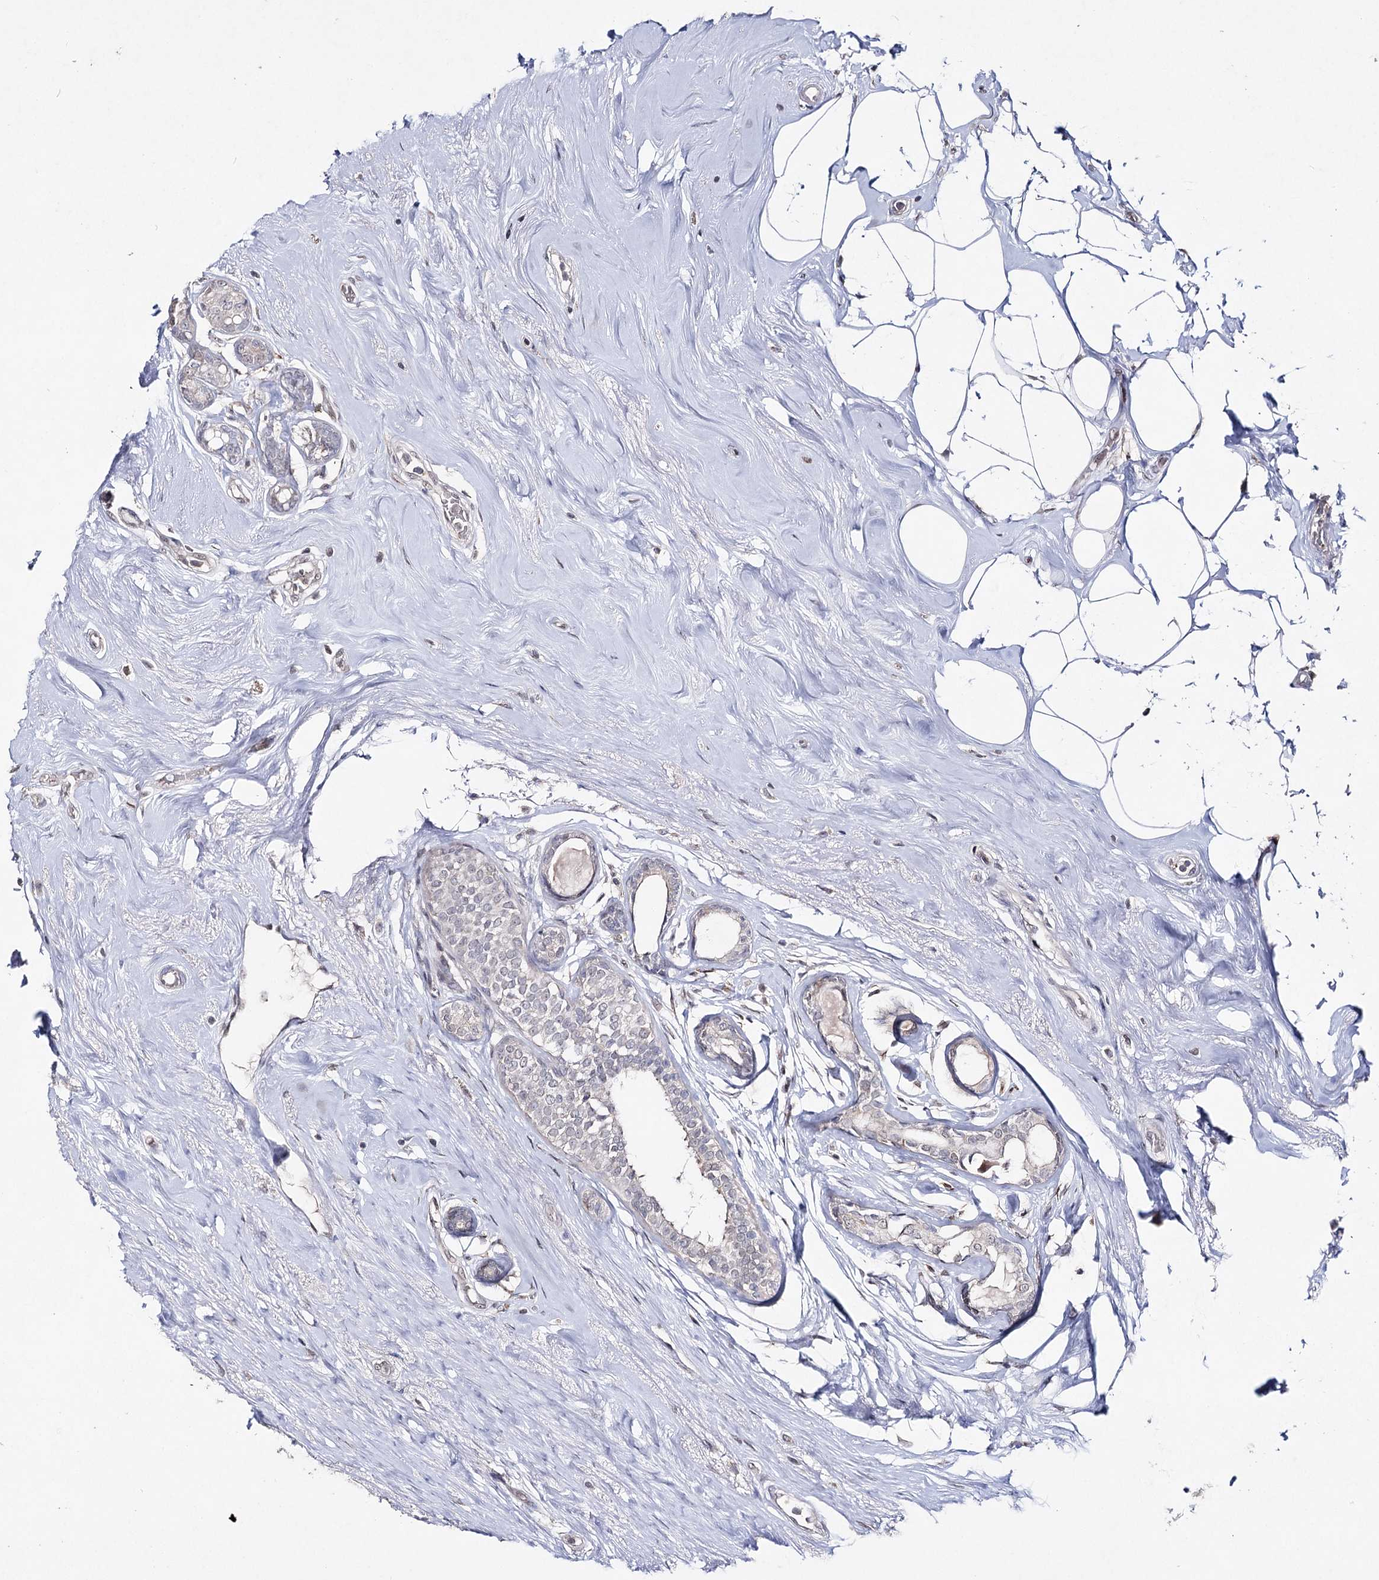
{"staining": {"intensity": "negative", "quantity": "none", "location": "none"}, "tissue": "breast cancer", "cell_type": "Tumor cells", "image_type": "cancer", "snomed": [{"axis": "morphology", "description": "Lobular carcinoma"}, {"axis": "topography", "description": "Breast"}], "caption": "Immunohistochemical staining of human lobular carcinoma (breast) demonstrates no significant expression in tumor cells.", "gene": "HSD11B2", "patient": {"sex": "female", "age": 51}}